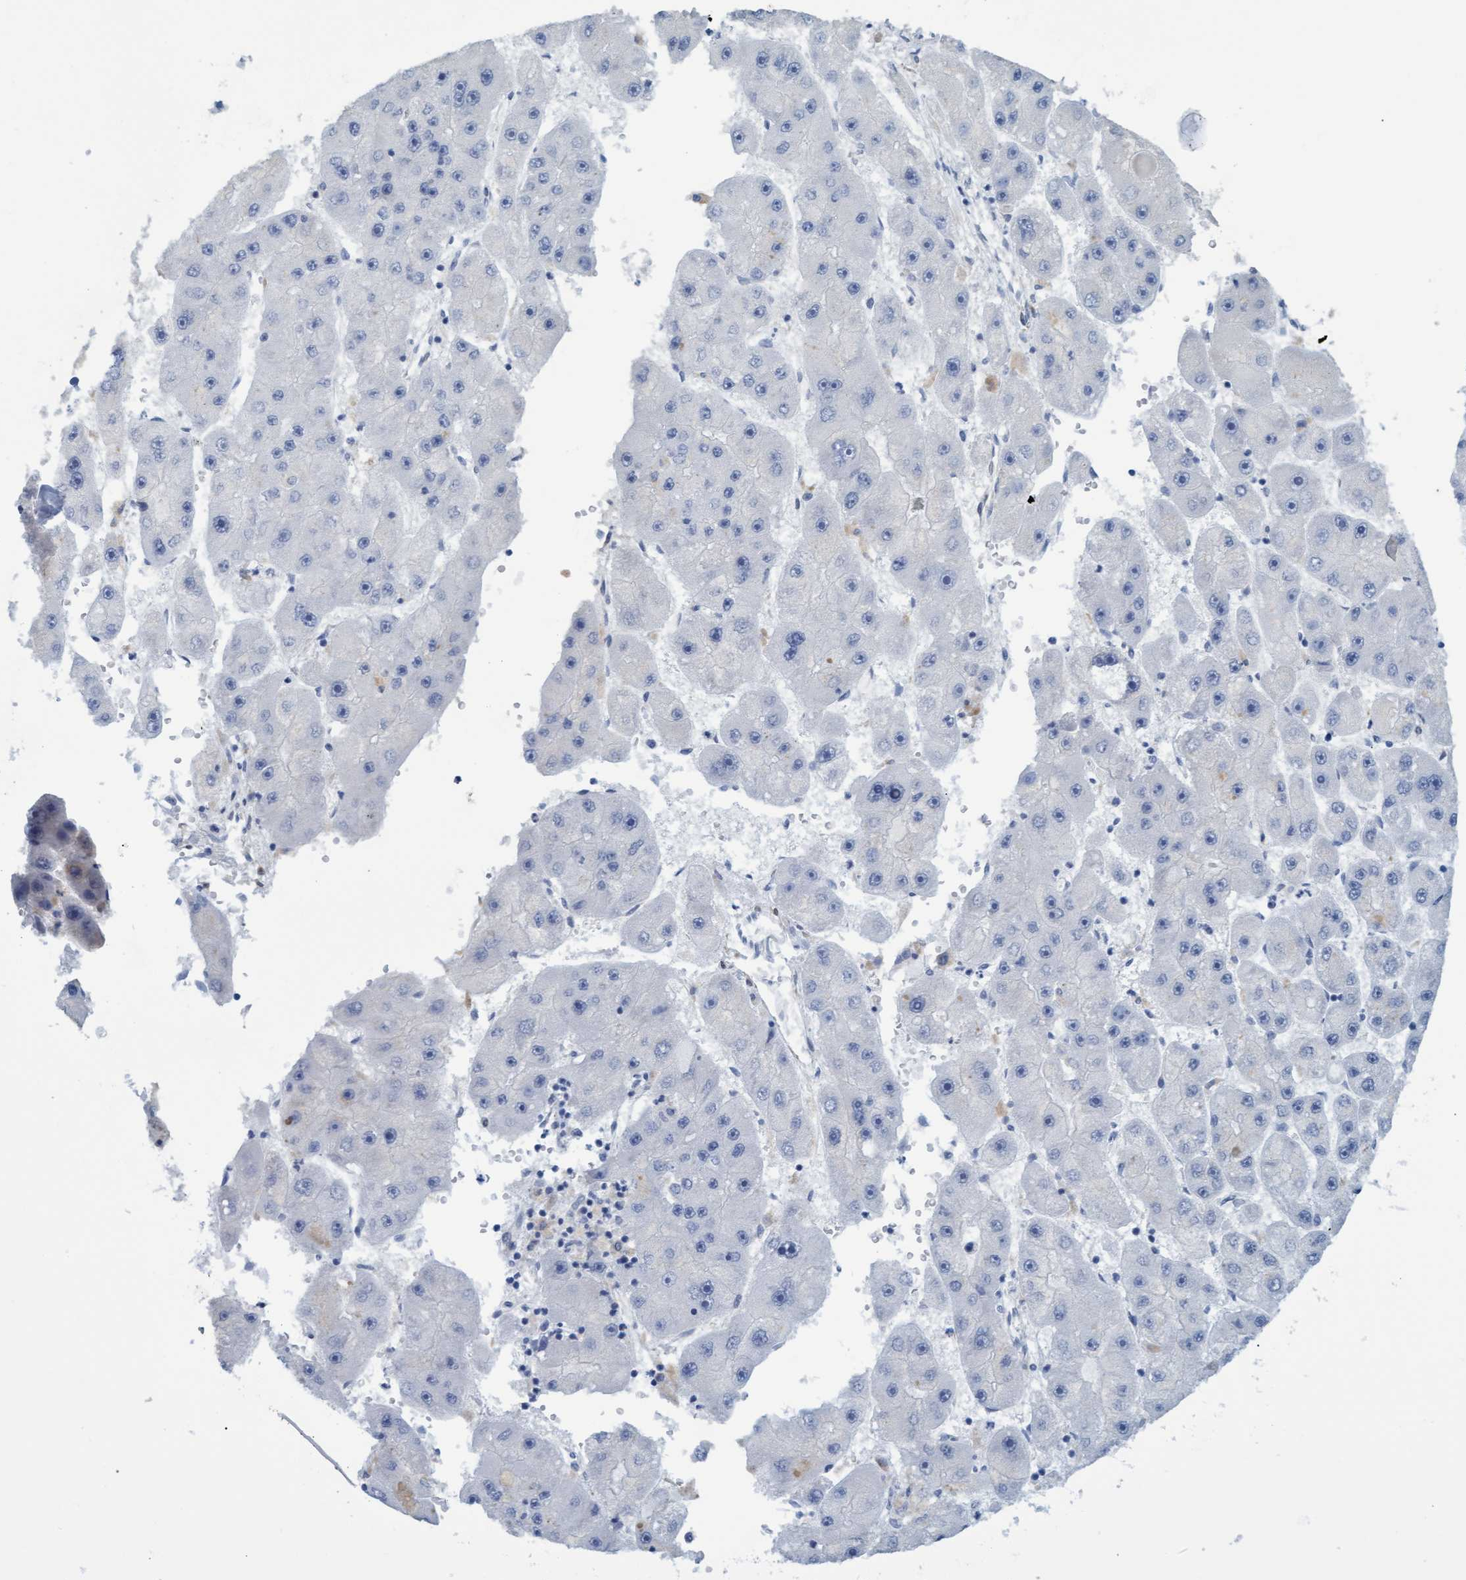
{"staining": {"intensity": "negative", "quantity": "none", "location": "none"}, "tissue": "liver cancer", "cell_type": "Tumor cells", "image_type": "cancer", "snomed": [{"axis": "morphology", "description": "Carcinoma, Hepatocellular, NOS"}, {"axis": "topography", "description": "Liver"}], "caption": "Protein analysis of liver cancer demonstrates no significant expression in tumor cells.", "gene": "SSTR3", "patient": {"sex": "female", "age": 61}}